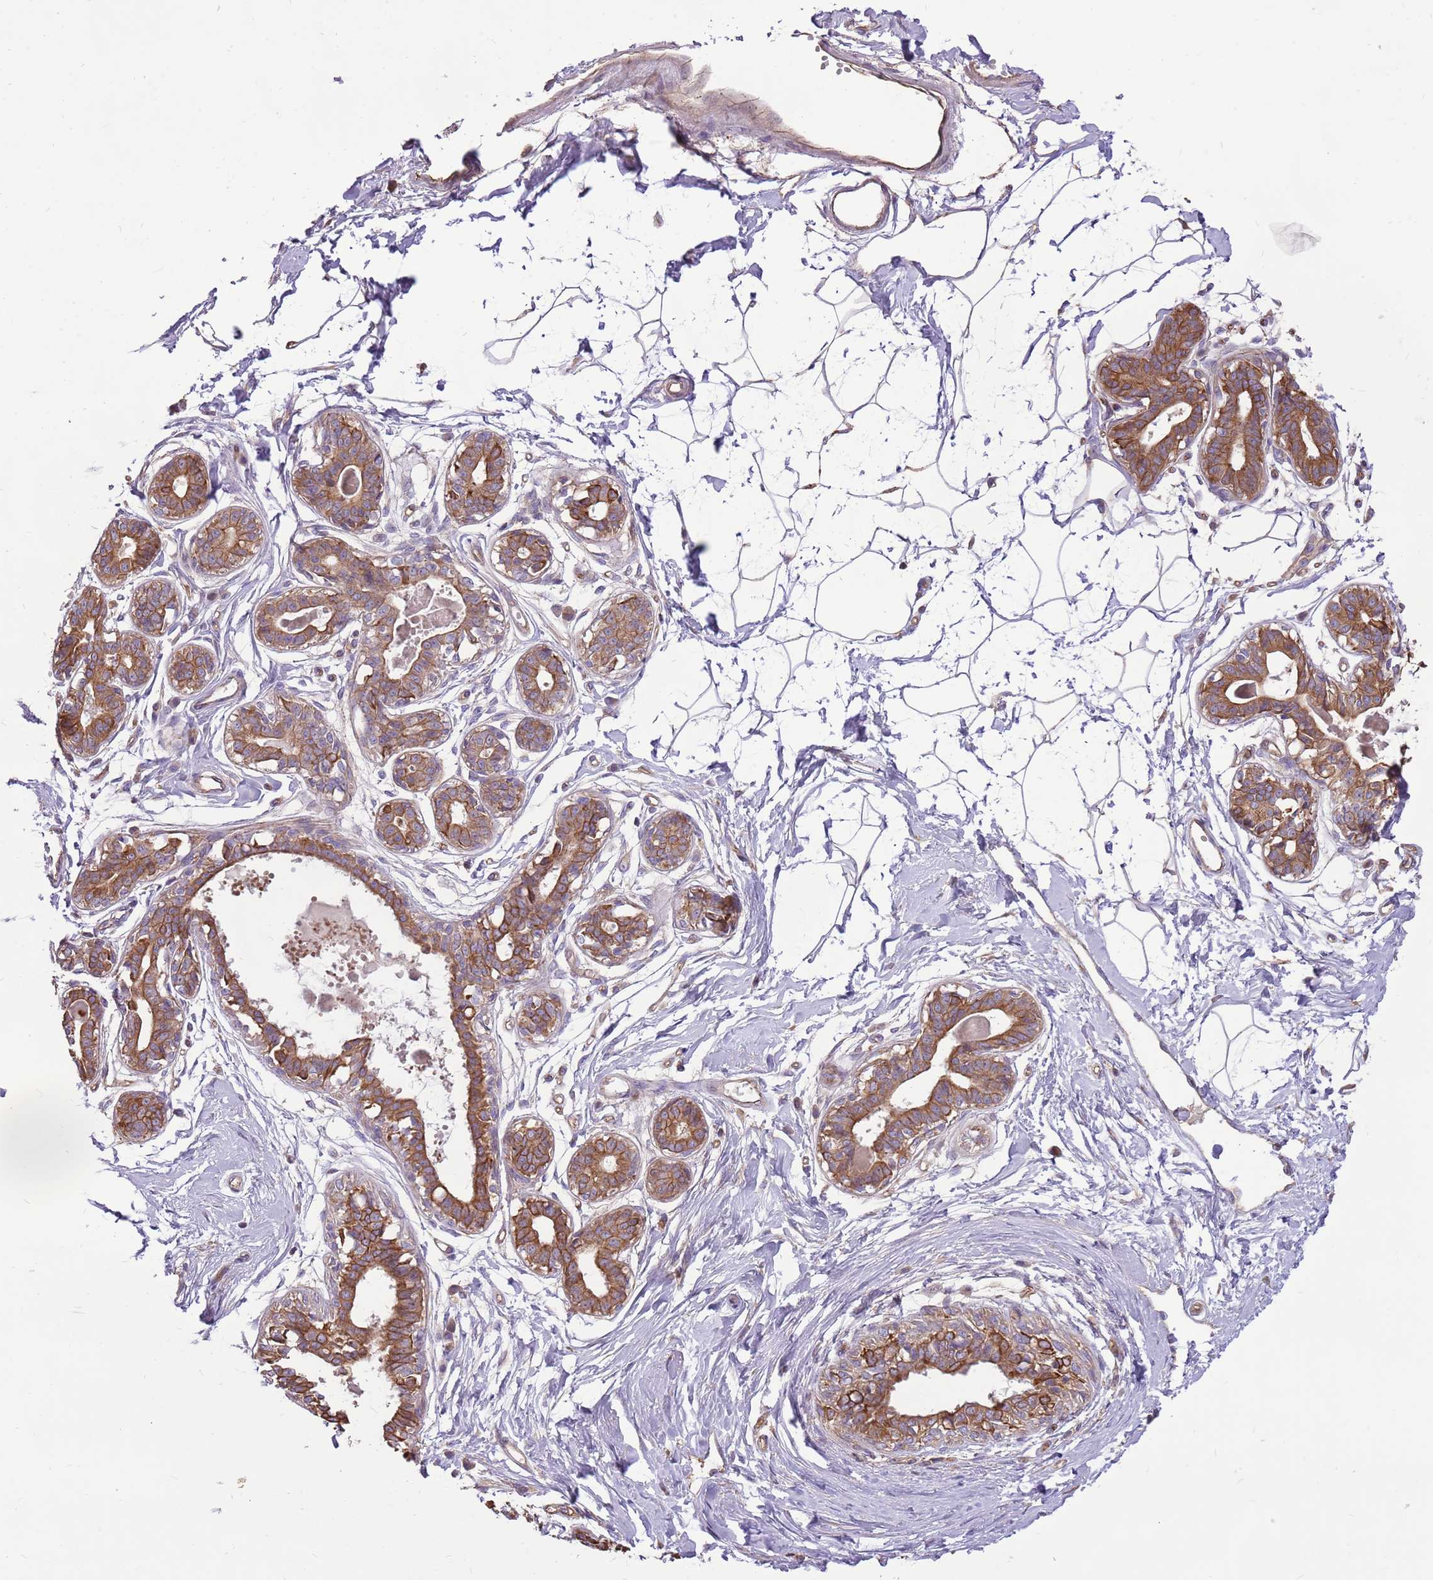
{"staining": {"intensity": "negative", "quantity": "none", "location": "none"}, "tissue": "breast", "cell_type": "Adipocytes", "image_type": "normal", "snomed": [{"axis": "morphology", "description": "Normal tissue, NOS"}, {"axis": "topography", "description": "Breast"}], "caption": "Micrograph shows no significant protein staining in adipocytes of normal breast.", "gene": "WASHC4", "patient": {"sex": "female", "age": 45}}